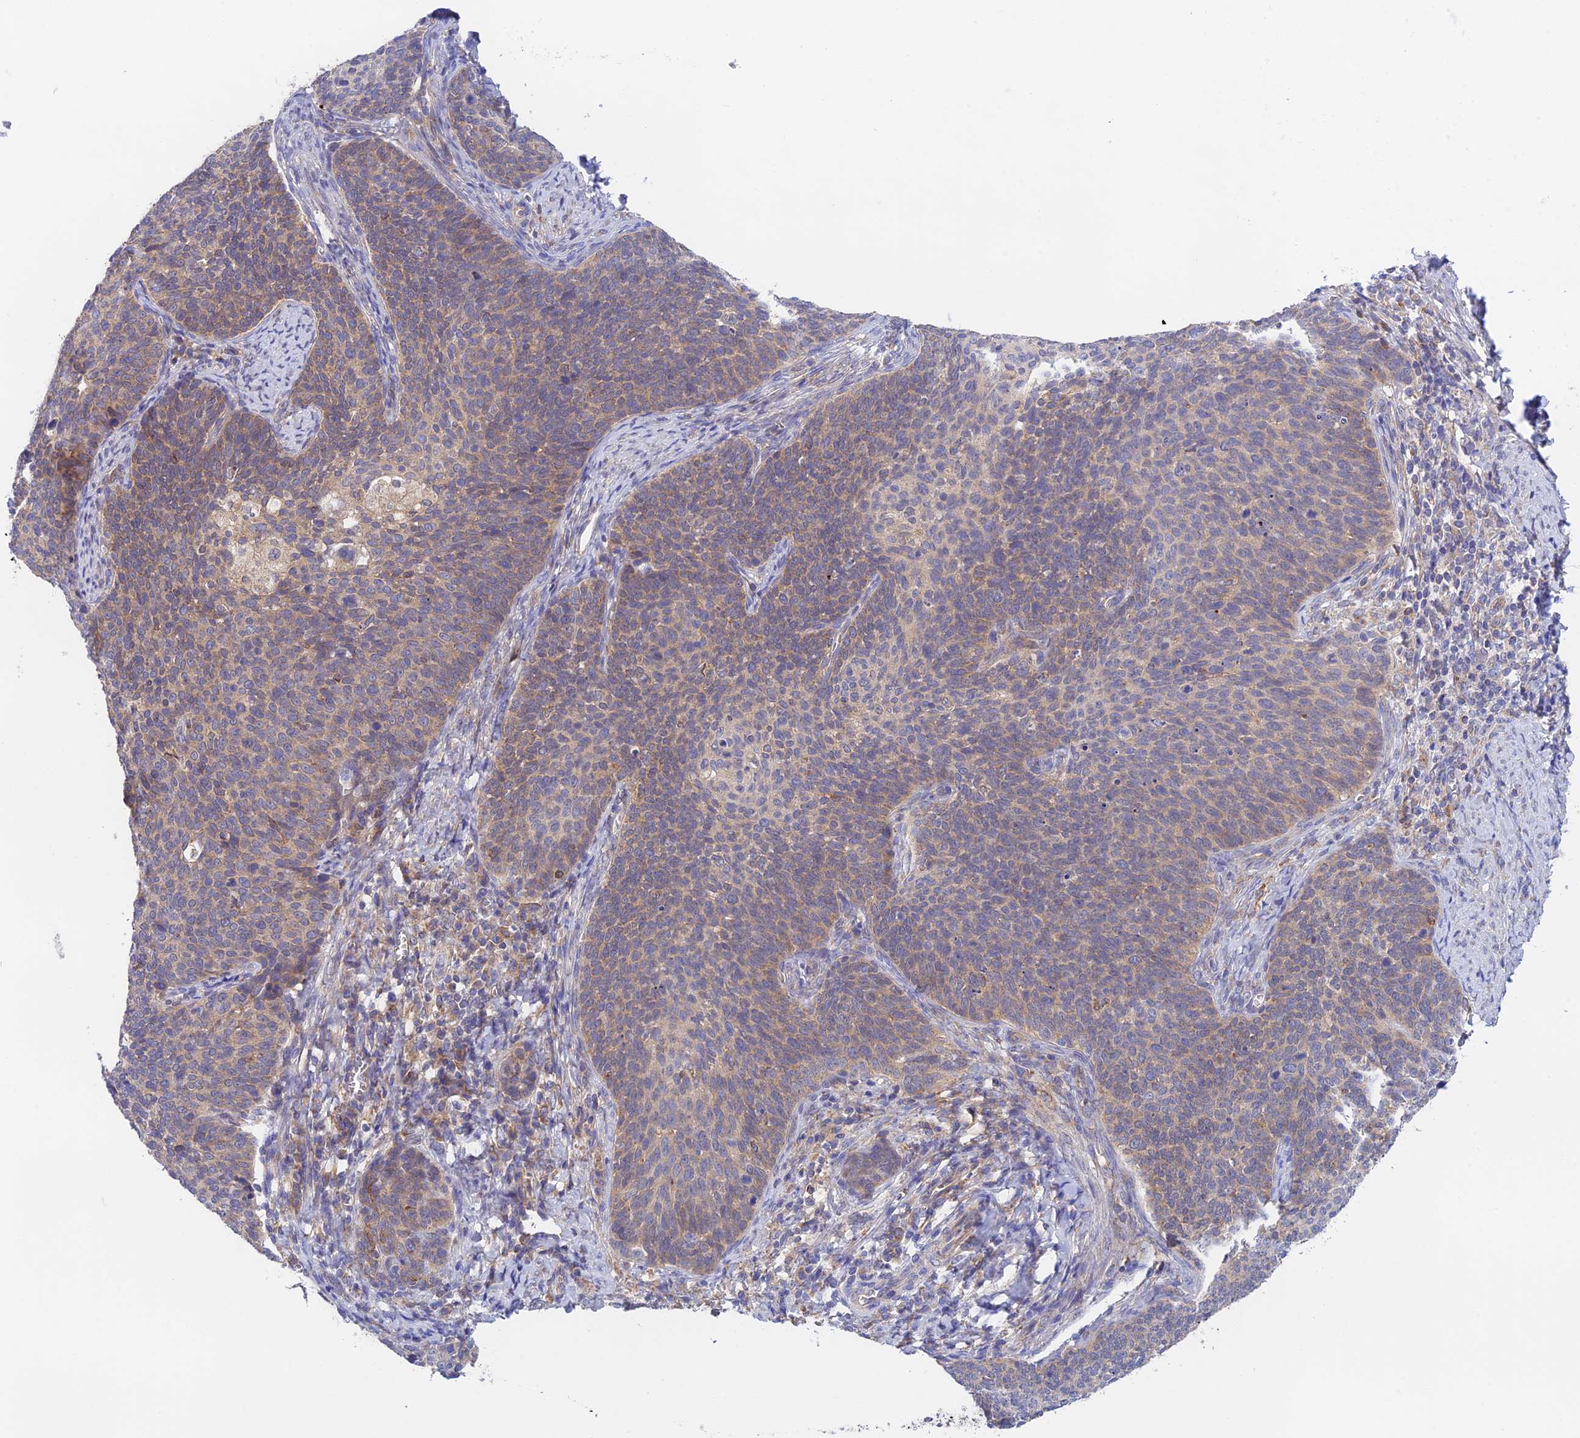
{"staining": {"intensity": "weak", "quantity": "25%-75%", "location": "cytoplasmic/membranous"}, "tissue": "cervical cancer", "cell_type": "Tumor cells", "image_type": "cancer", "snomed": [{"axis": "morphology", "description": "Normal tissue, NOS"}, {"axis": "morphology", "description": "Squamous cell carcinoma, NOS"}, {"axis": "topography", "description": "Cervix"}], "caption": "Immunohistochemical staining of cervical cancer (squamous cell carcinoma) reveals weak cytoplasmic/membranous protein staining in approximately 25%-75% of tumor cells.", "gene": "RANBP6", "patient": {"sex": "female", "age": 39}}